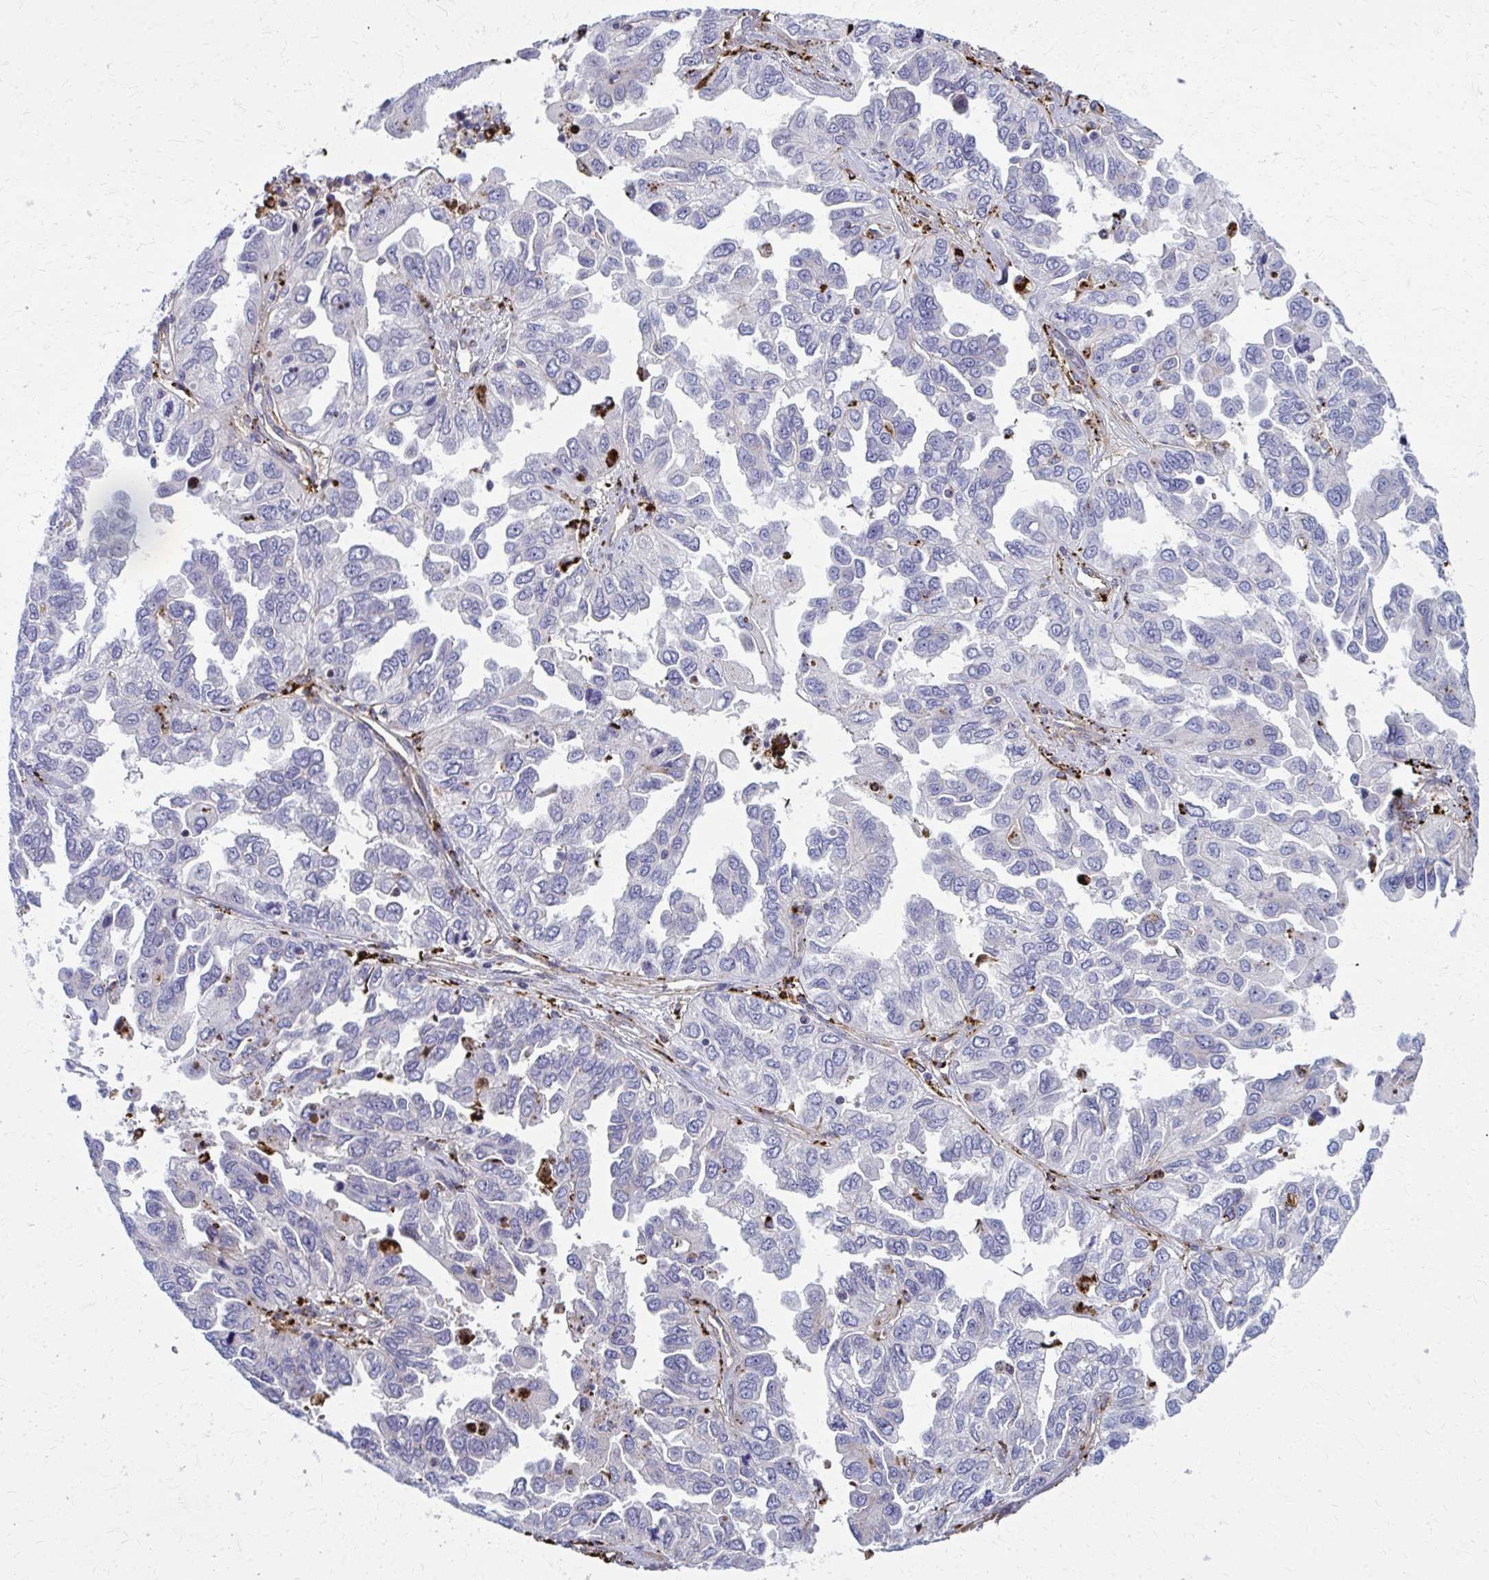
{"staining": {"intensity": "negative", "quantity": "none", "location": "none"}, "tissue": "ovarian cancer", "cell_type": "Tumor cells", "image_type": "cancer", "snomed": [{"axis": "morphology", "description": "Cystadenocarcinoma, serous, NOS"}, {"axis": "topography", "description": "Ovary"}], "caption": "Immunohistochemistry (IHC) histopathology image of neoplastic tissue: ovarian cancer stained with DAB (3,3'-diaminobenzidine) demonstrates no significant protein staining in tumor cells.", "gene": "LRRC4B", "patient": {"sex": "female", "age": 53}}